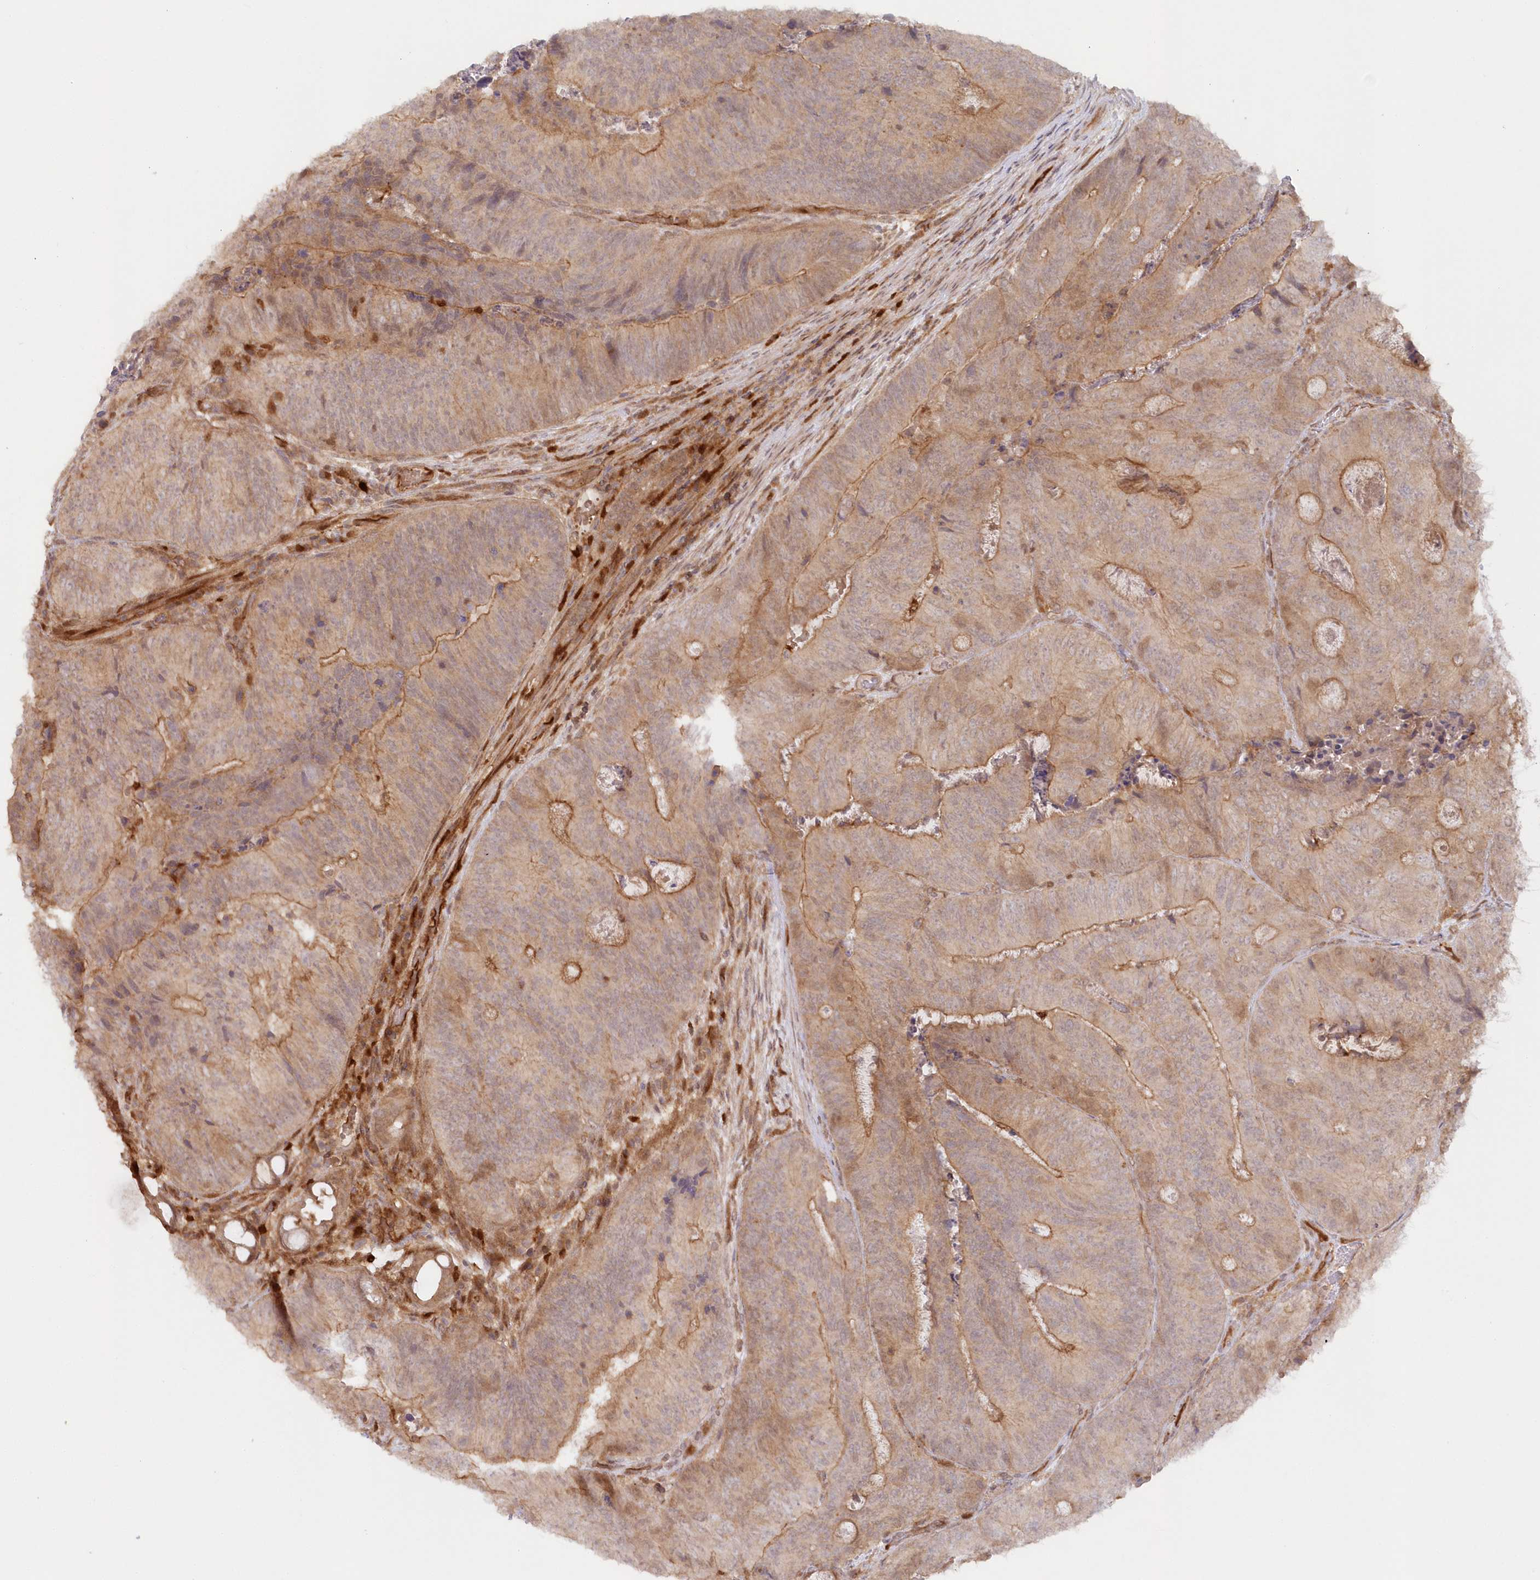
{"staining": {"intensity": "moderate", "quantity": ">75%", "location": "cytoplasmic/membranous"}, "tissue": "colorectal cancer", "cell_type": "Tumor cells", "image_type": "cancer", "snomed": [{"axis": "morphology", "description": "Adenocarcinoma, NOS"}, {"axis": "topography", "description": "Colon"}], "caption": "About >75% of tumor cells in adenocarcinoma (colorectal) exhibit moderate cytoplasmic/membranous protein staining as visualized by brown immunohistochemical staining.", "gene": "GBE1", "patient": {"sex": "female", "age": 67}}